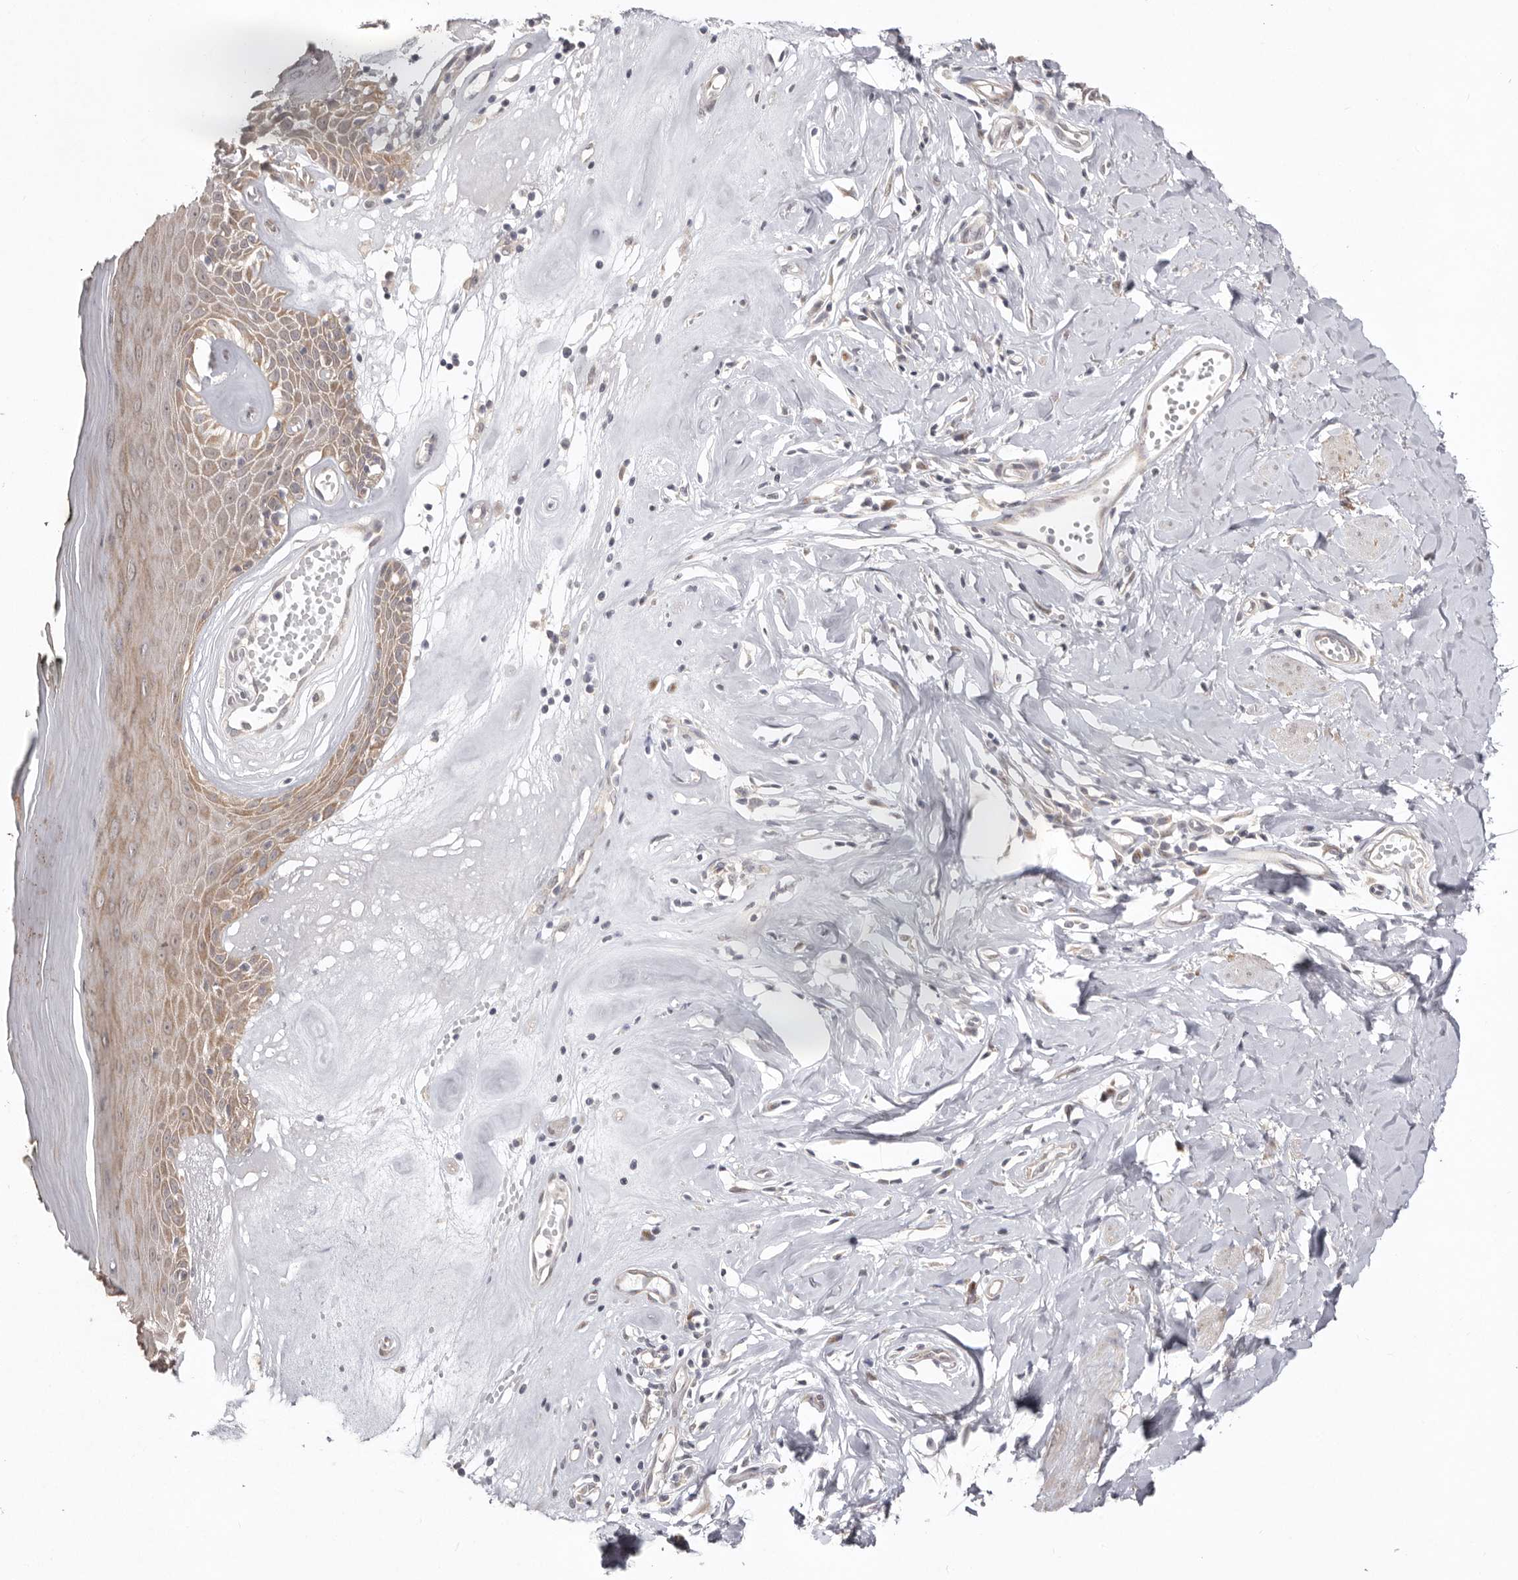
{"staining": {"intensity": "moderate", "quantity": ">75%", "location": "cytoplasmic/membranous"}, "tissue": "skin", "cell_type": "Epidermal cells", "image_type": "normal", "snomed": [{"axis": "morphology", "description": "Normal tissue, NOS"}, {"axis": "morphology", "description": "Inflammation, NOS"}, {"axis": "topography", "description": "Vulva"}], "caption": "A photomicrograph of human skin stained for a protein shows moderate cytoplasmic/membranous brown staining in epidermal cells. The protein of interest is stained brown, and the nuclei are stained in blue (DAB (3,3'-diaminobenzidine) IHC with brightfield microscopy, high magnification).", "gene": "NSUN4", "patient": {"sex": "female", "age": 84}}